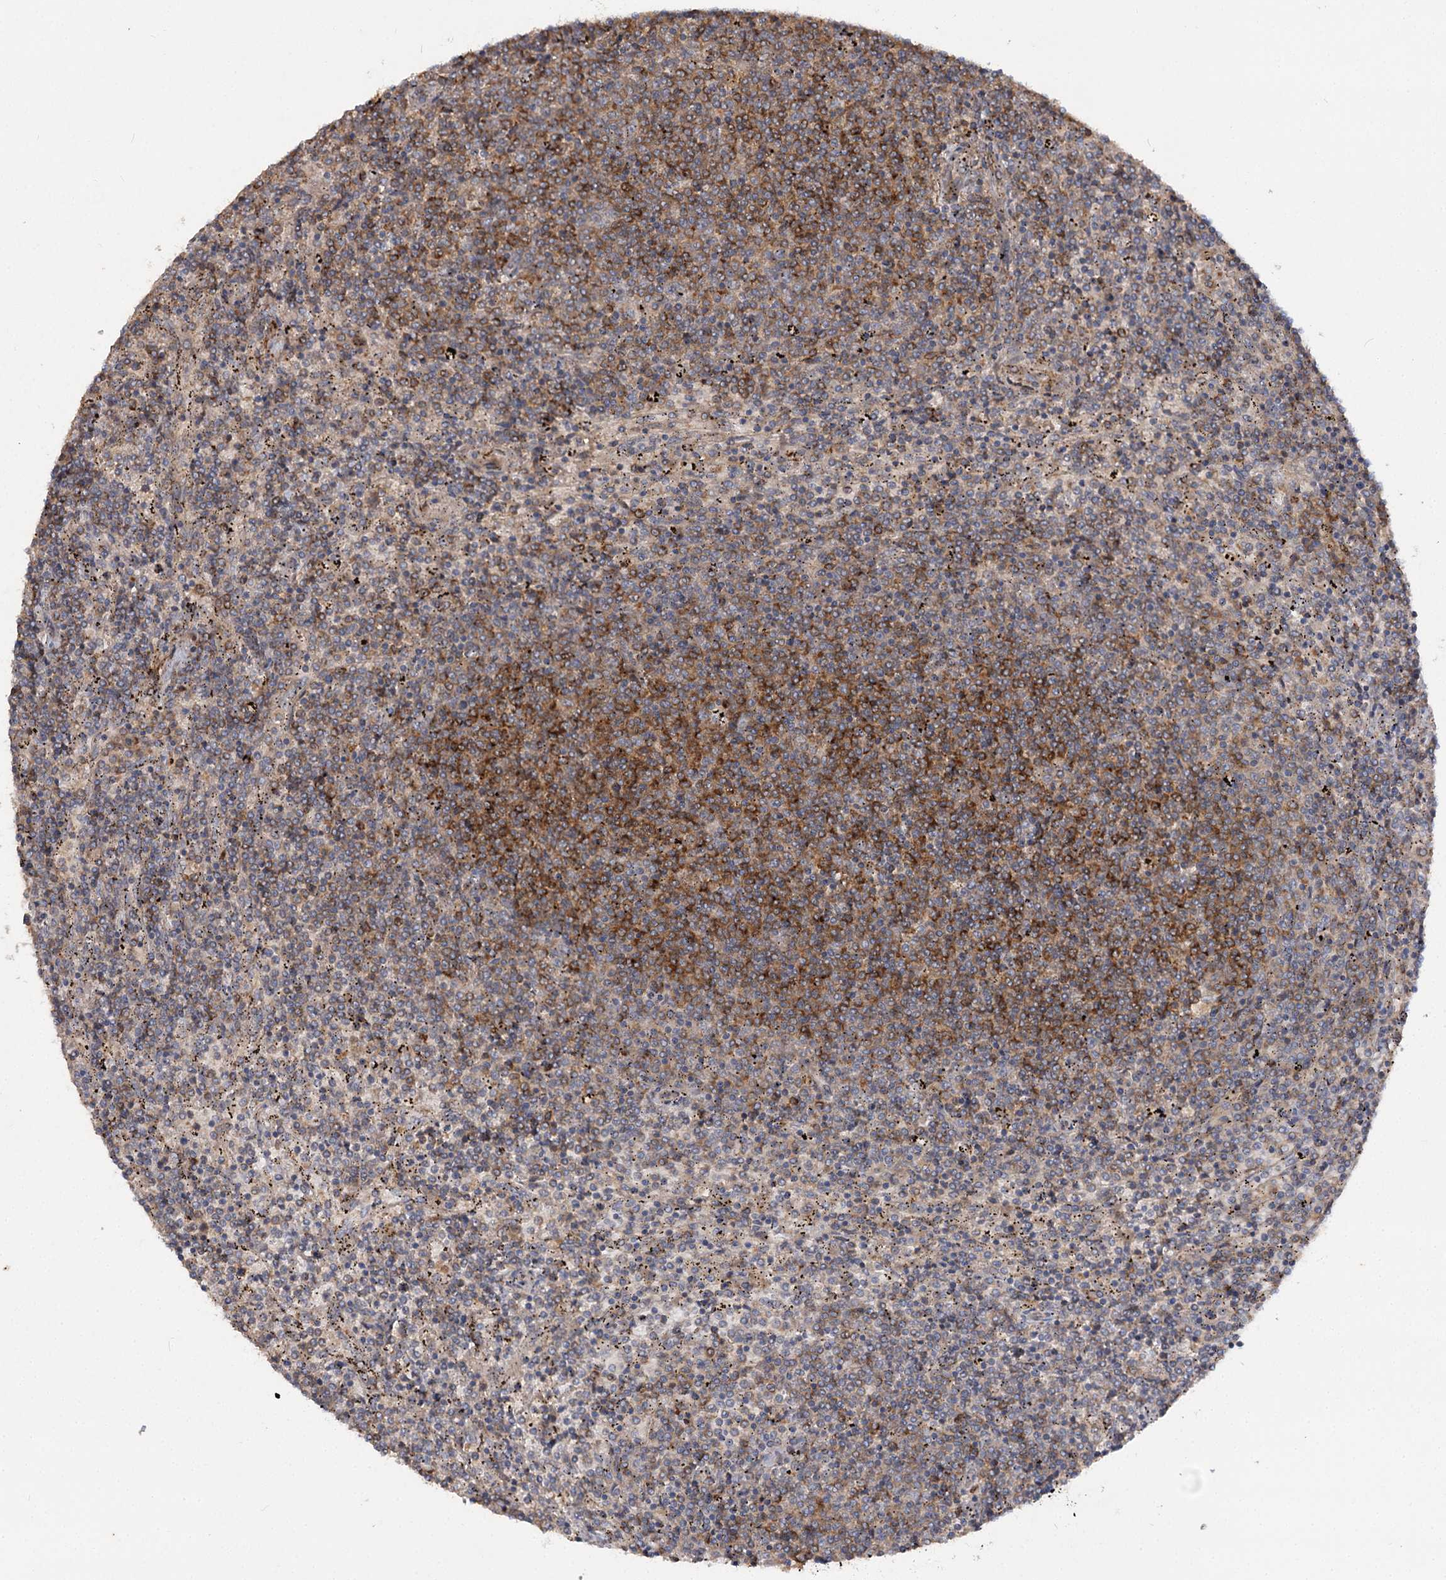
{"staining": {"intensity": "moderate", "quantity": "25%-75%", "location": "cytoplasmic/membranous"}, "tissue": "lymphoma", "cell_type": "Tumor cells", "image_type": "cancer", "snomed": [{"axis": "morphology", "description": "Malignant lymphoma, non-Hodgkin's type, Low grade"}, {"axis": "topography", "description": "Spleen"}], "caption": "Low-grade malignant lymphoma, non-Hodgkin's type stained with IHC exhibits moderate cytoplasmic/membranous positivity in approximately 25%-75% of tumor cells. The staining is performed using DAB brown chromogen to label protein expression. The nuclei are counter-stained blue using hematoxylin.", "gene": "KIAA0825", "patient": {"sex": "female", "age": 50}}